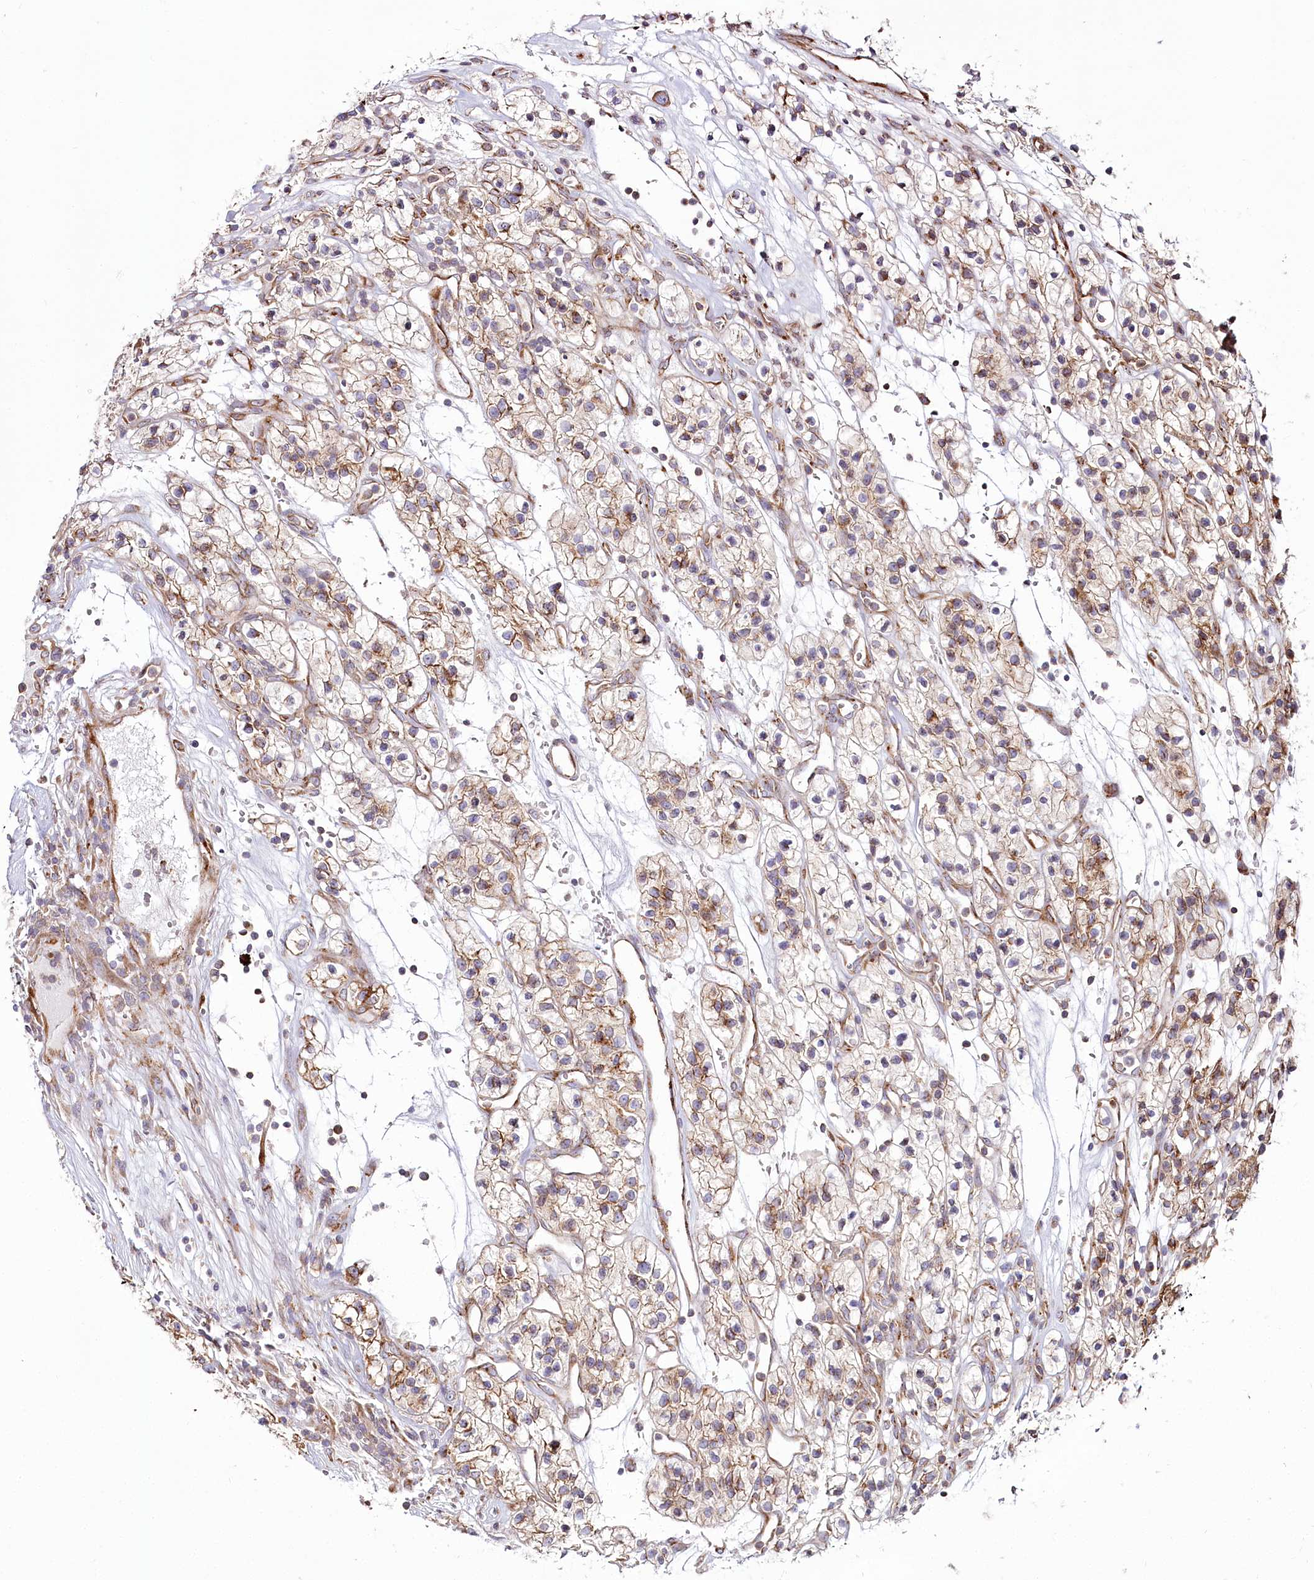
{"staining": {"intensity": "moderate", "quantity": ">75%", "location": "cytoplasmic/membranous"}, "tissue": "renal cancer", "cell_type": "Tumor cells", "image_type": "cancer", "snomed": [{"axis": "morphology", "description": "Adenocarcinoma, NOS"}, {"axis": "topography", "description": "Kidney"}], "caption": "Immunohistochemical staining of human adenocarcinoma (renal) shows medium levels of moderate cytoplasmic/membranous protein positivity in about >75% of tumor cells.", "gene": "POGLUT1", "patient": {"sex": "female", "age": 57}}